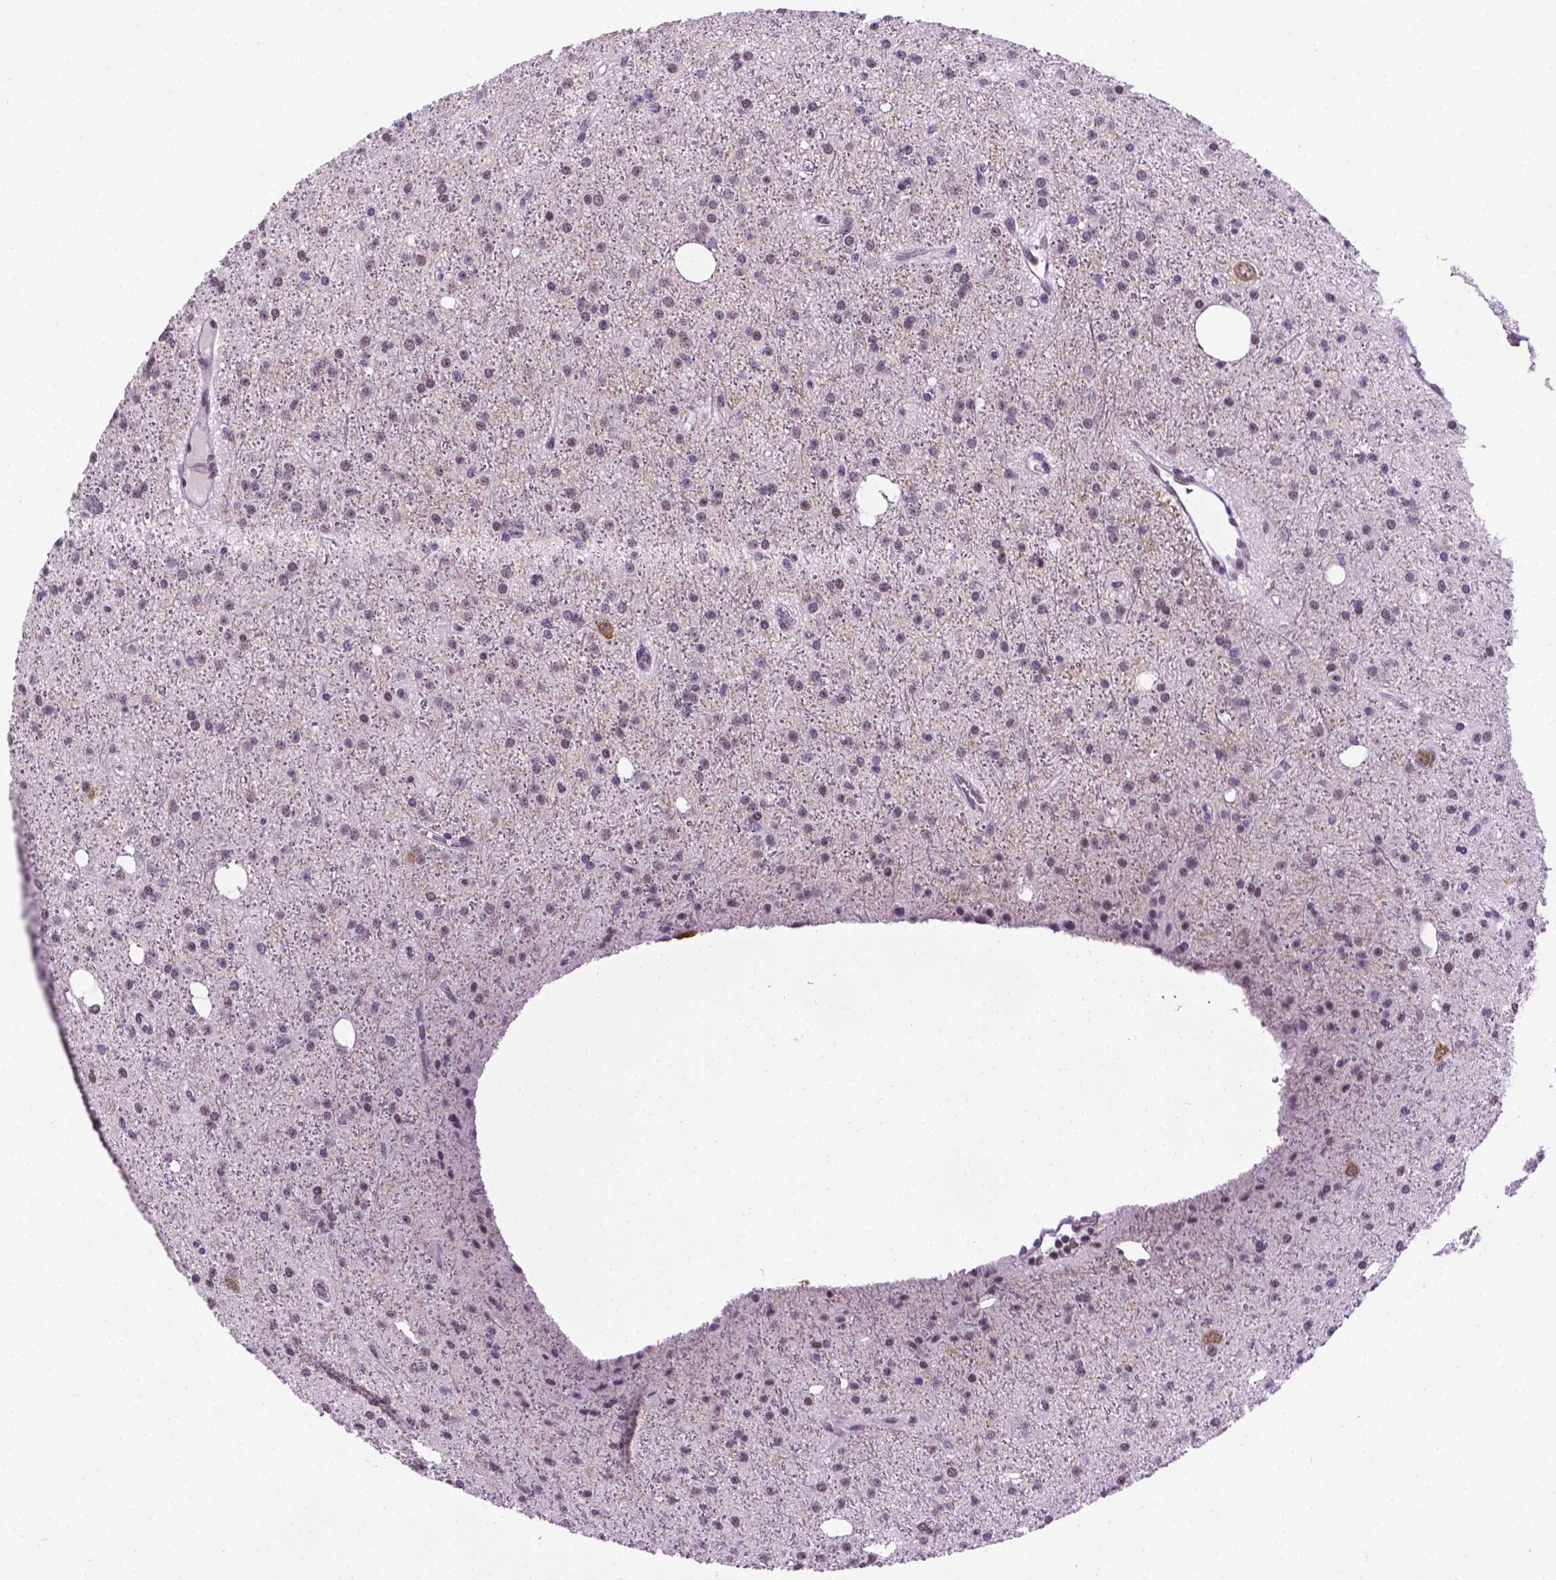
{"staining": {"intensity": "weak", "quantity": "<25%", "location": "nuclear"}, "tissue": "glioma", "cell_type": "Tumor cells", "image_type": "cancer", "snomed": [{"axis": "morphology", "description": "Glioma, malignant, Low grade"}, {"axis": "topography", "description": "Brain"}], "caption": "DAB immunohistochemical staining of human low-grade glioma (malignant) displays no significant positivity in tumor cells.", "gene": "ABI2", "patient": {"sex": "male", "age": 27}}